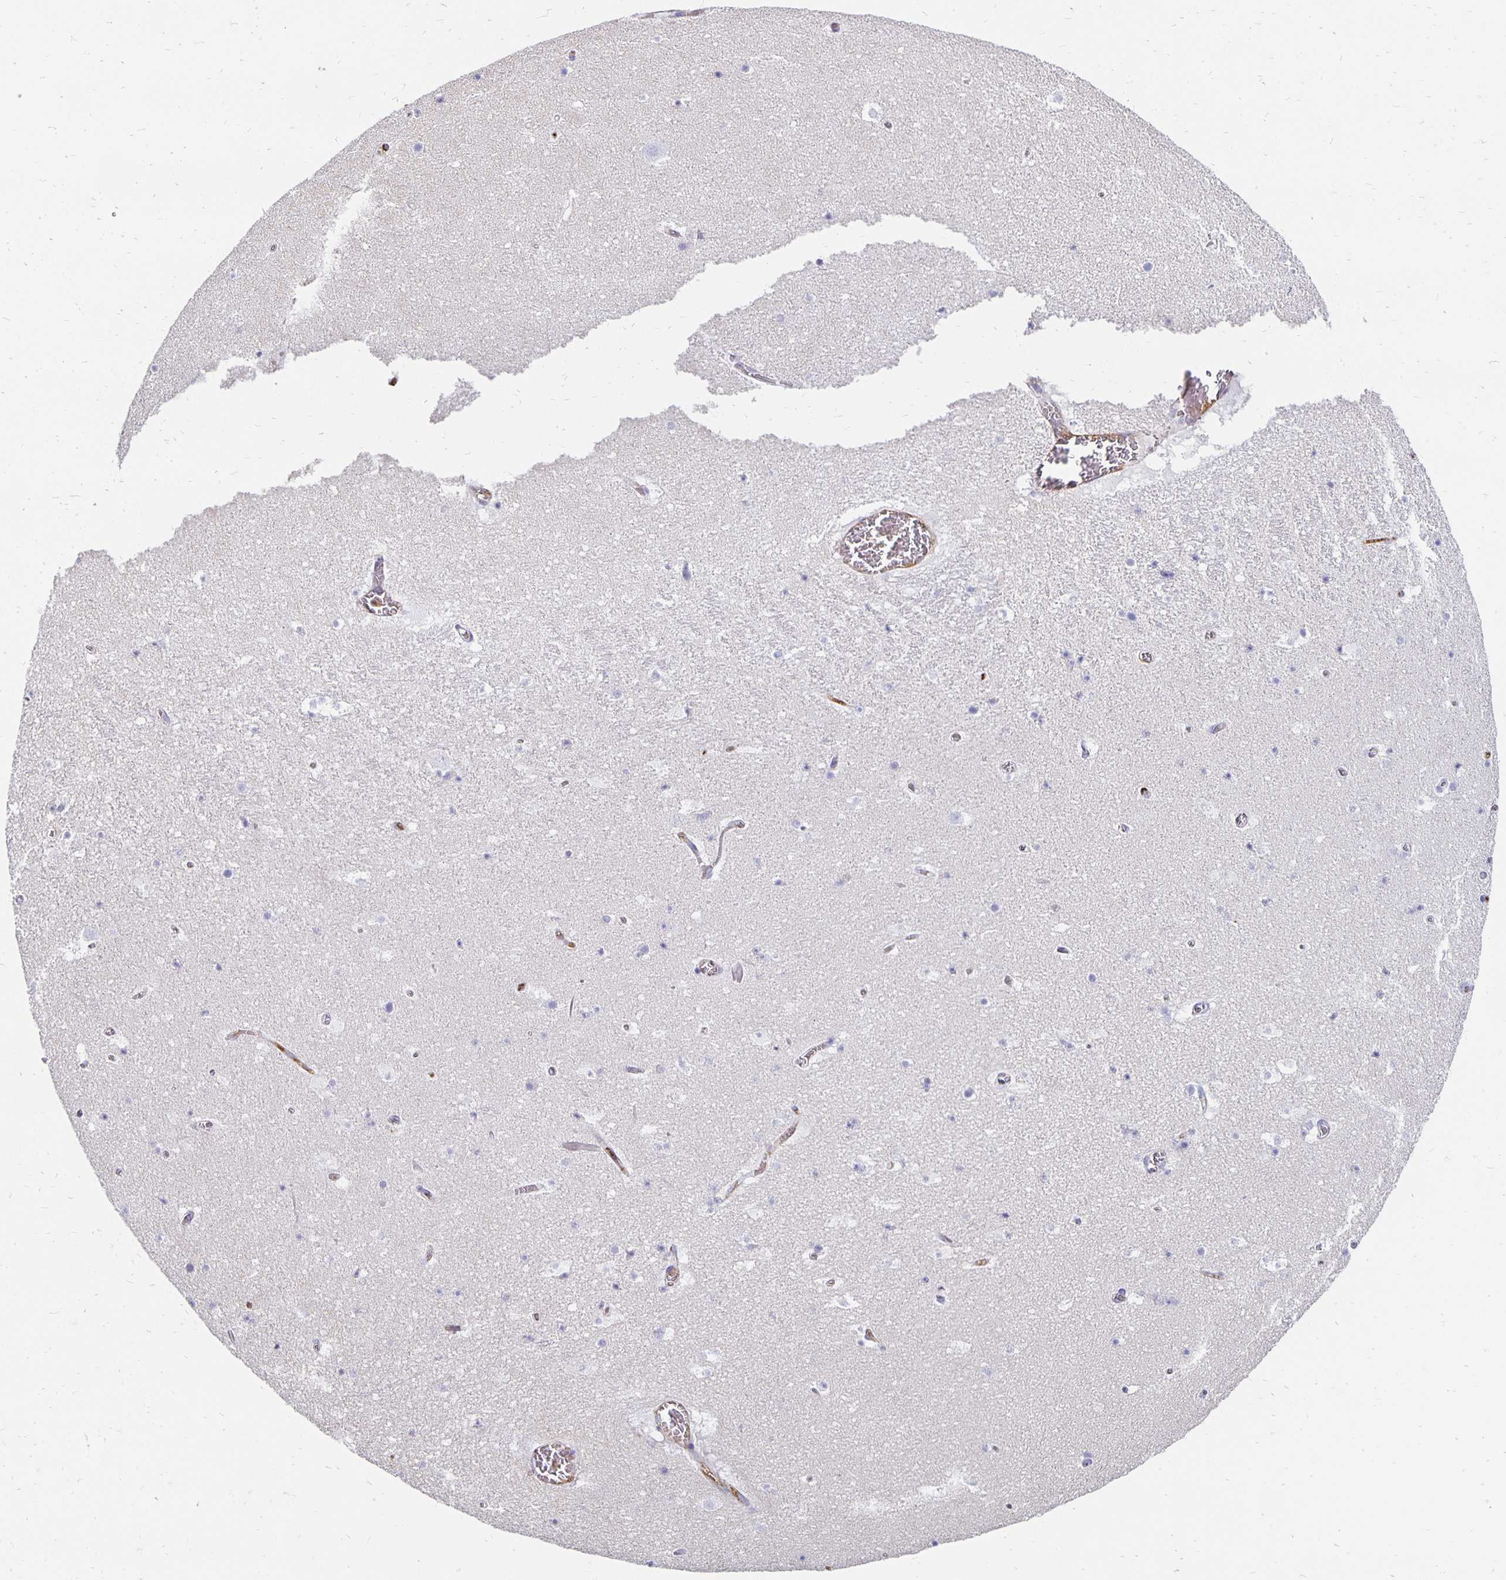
{"staining": {"intensity": "negative", "quantity": "none", "location": "none"}, "tissue": "hippocampus", "cell_type": "Glial cells", "image_type": "normal", "snomed": [{"axis": "morphology", "description": "Normal tissue, NOS"}, {"axis": "topography", "description": "Hippocampus"}], "caption": "A high-resolution micrograph shows IHC staining of normal hippocampus, which shows no significant staining in glial cells. (Immunohistochemistry (ihc), brightfield microscopy, high magnification).", "gene": "APOB", "patient": {"sex": "female", "age": 42}}